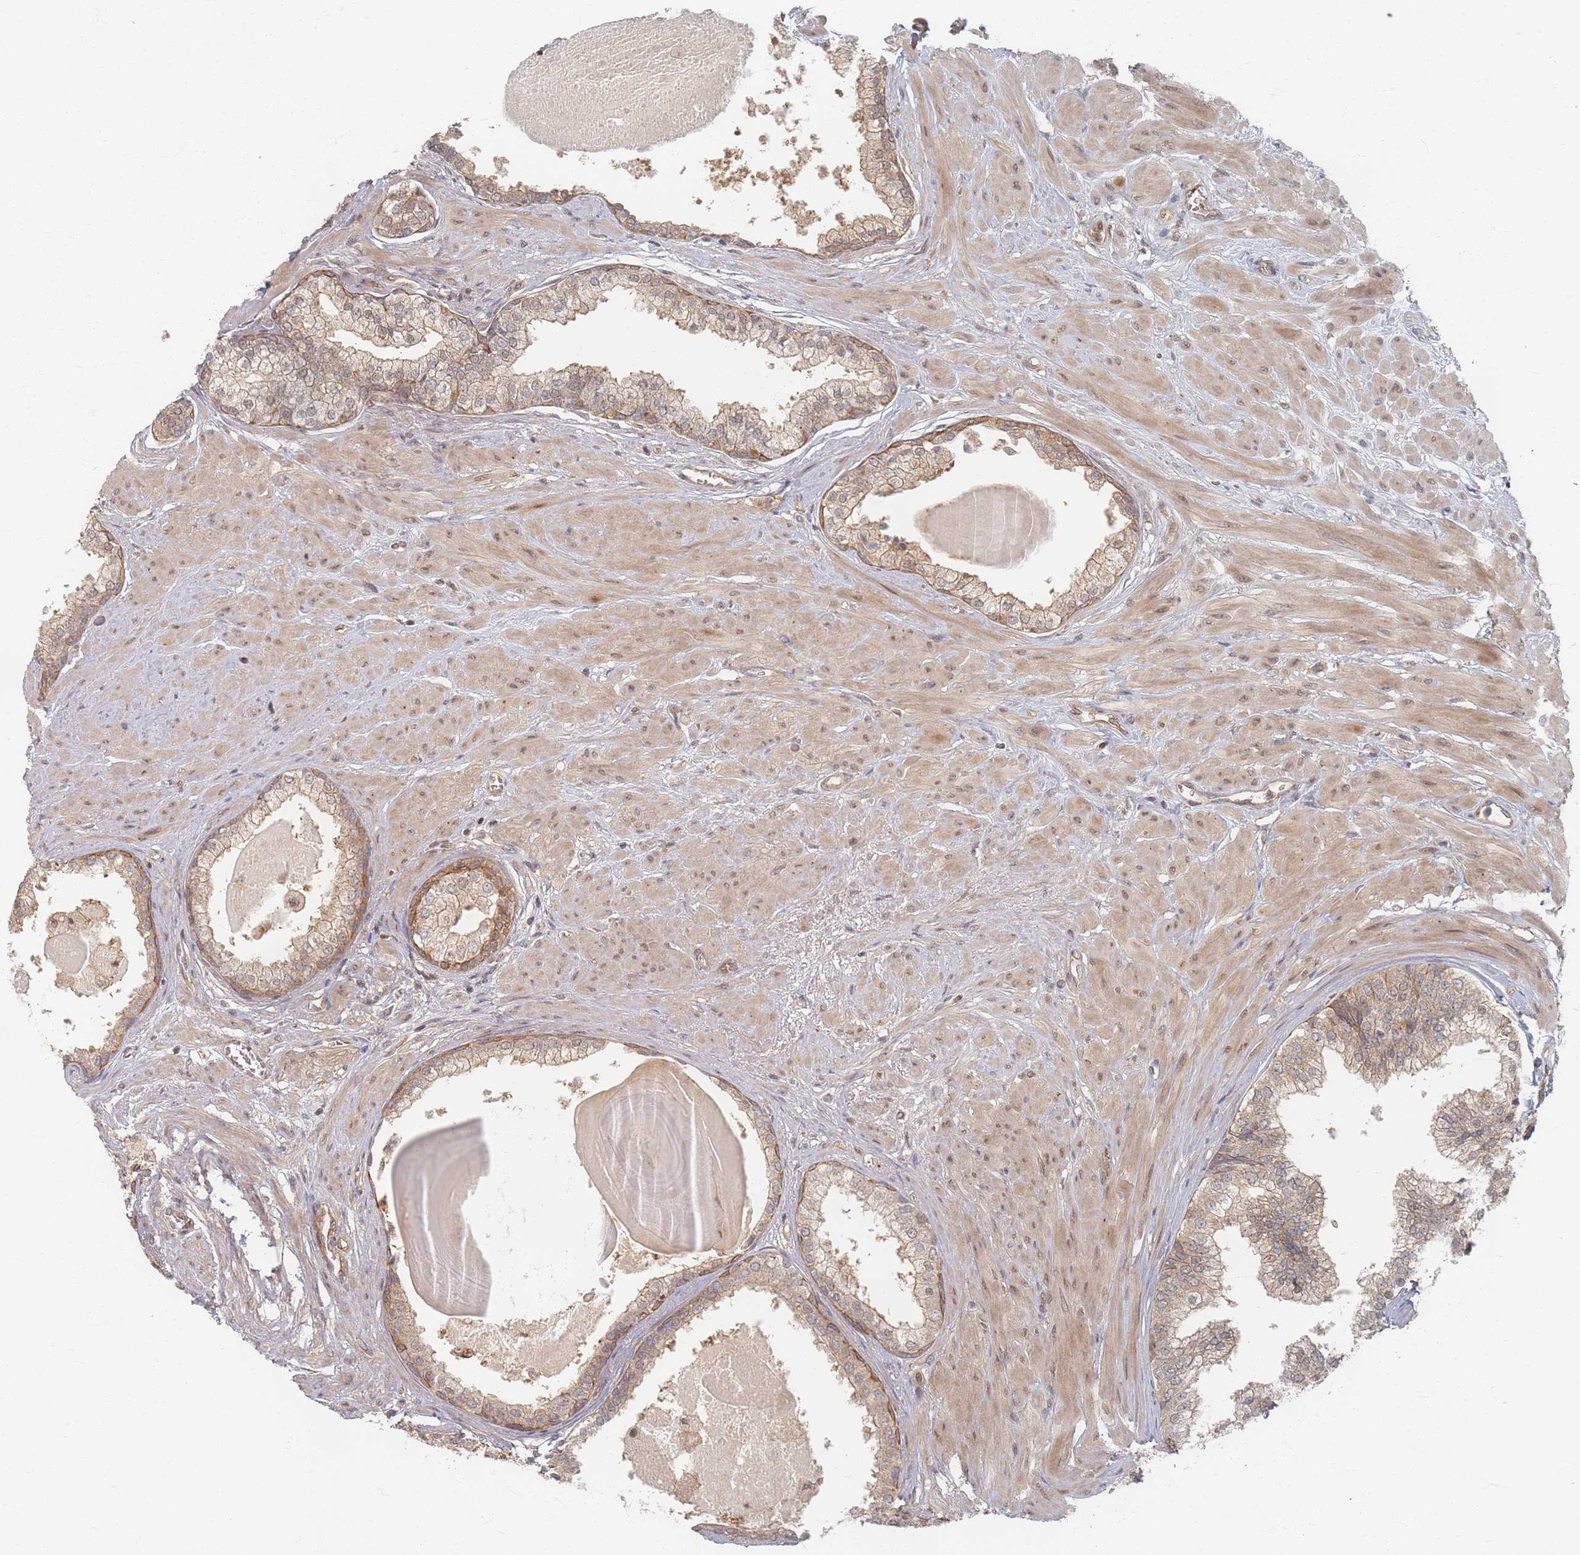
{"staining": {"intensity": "moderate", "quantity": "25%-75%", "location": "cytoplasmic/membranous"}, "tissue": "prostate", "cell_type": "Glandular cells", "image_type": "normal", "snomed": [{"axis": "morphology", "description": "Normal tissue, NOS"}, {"axis": "topography", "description": "Prostate"}], "caption": "The immunohistochemical stain shows moderate cytoplasmic/membranous expression in glandular cells of unremarkable prostate.", "gene": "PSMD9", "patient": {"sex": "male", "age": 57}}